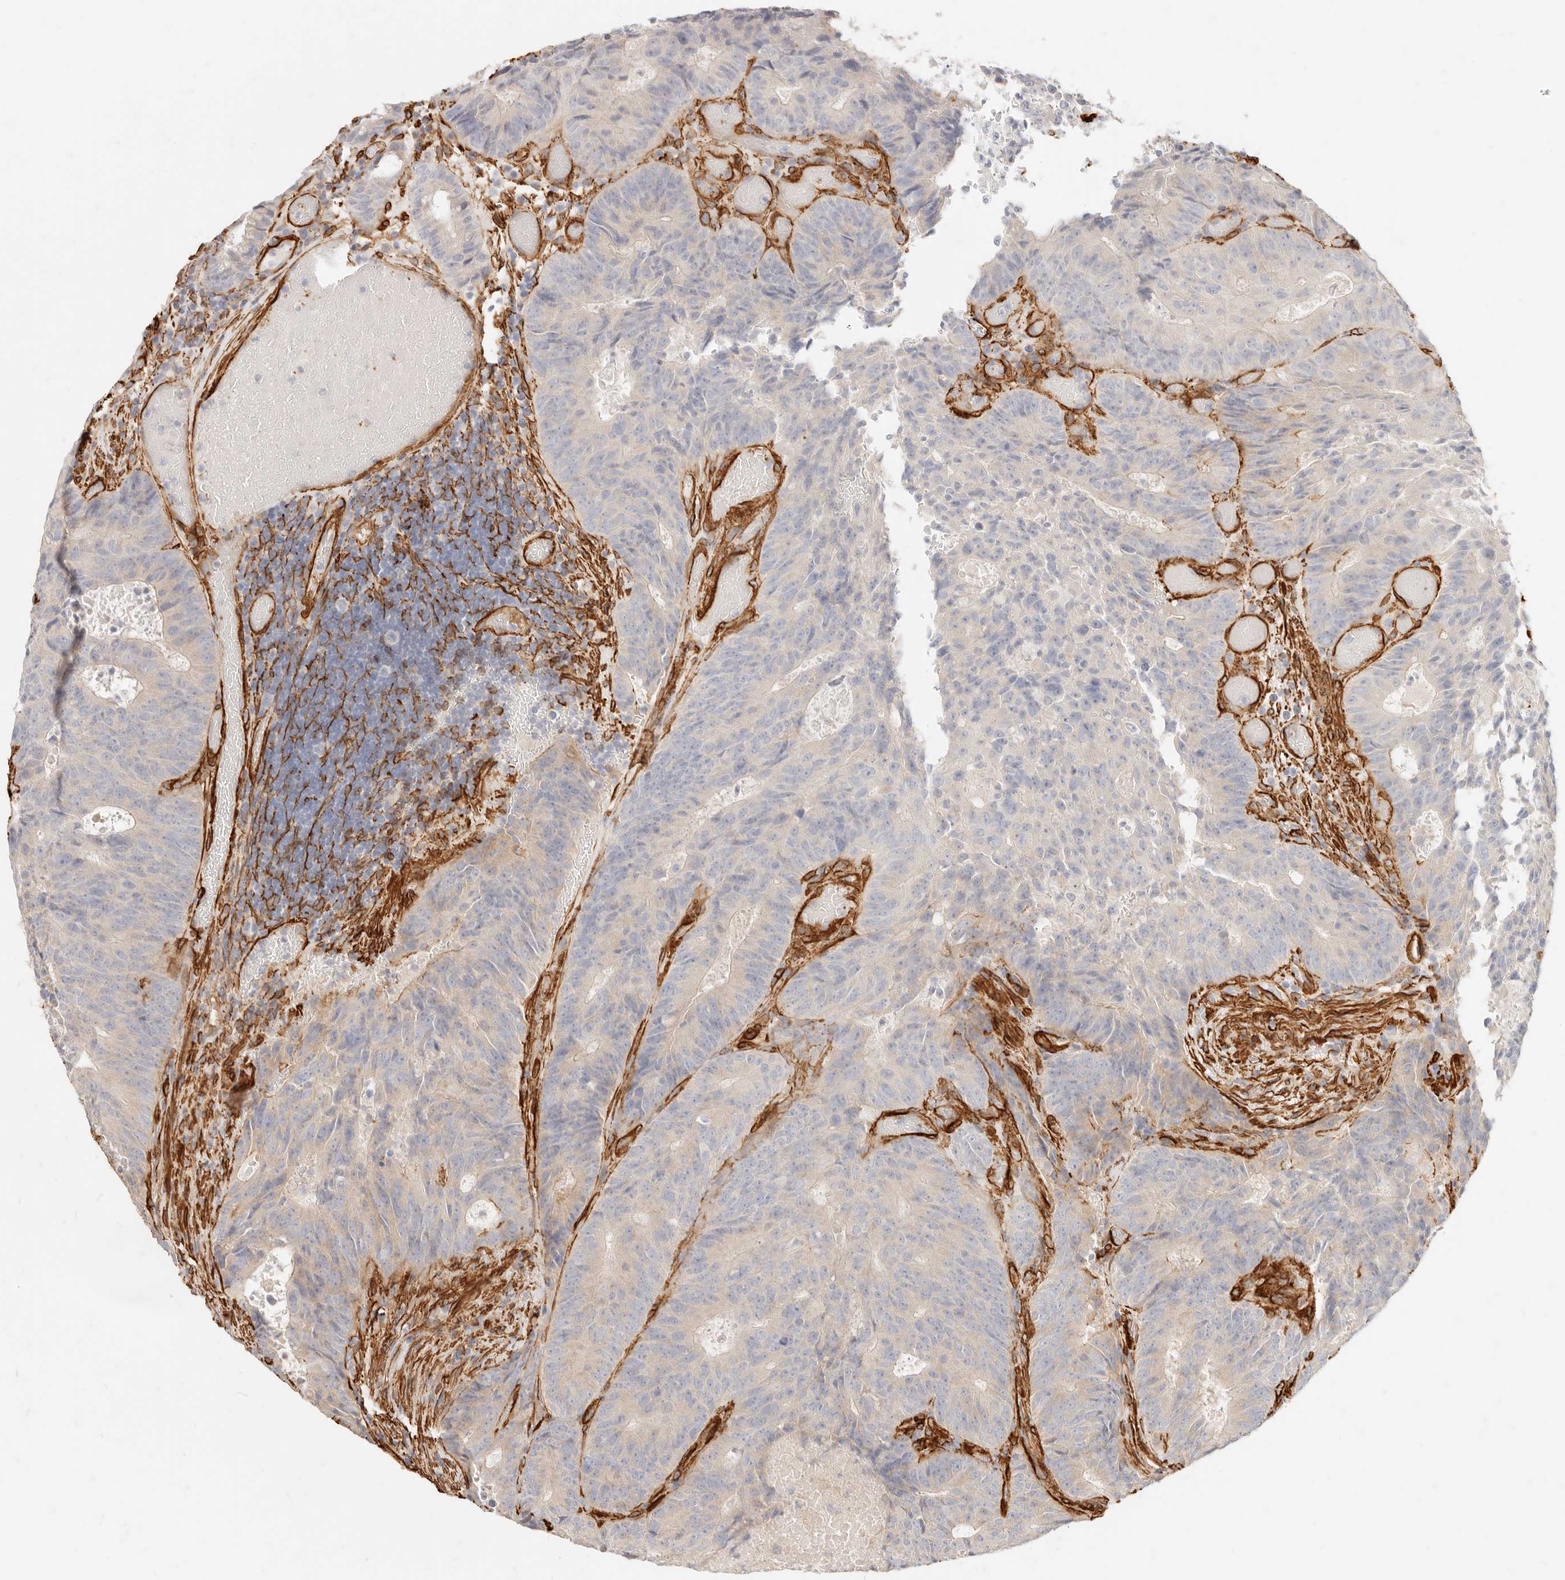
{"staining": {"intensity": "negative", "quantity": "none", "location": "none"}, "tissue": "colorectal cancer", "cell_type": "Tumor cells", "image_type": "cancer", "snomed": [{"axis": "morphology", "description": "Adenocarcinoma, NOS"}, {"axis": "topography", "description": "Colon"}], "caption": "Micrograph shows no protein expression in tumor cells of colorectal cancer (adenocarcinoma) tissue.", "gene": "TMTC2", "patient": {"sex": "male", "age": 87}}